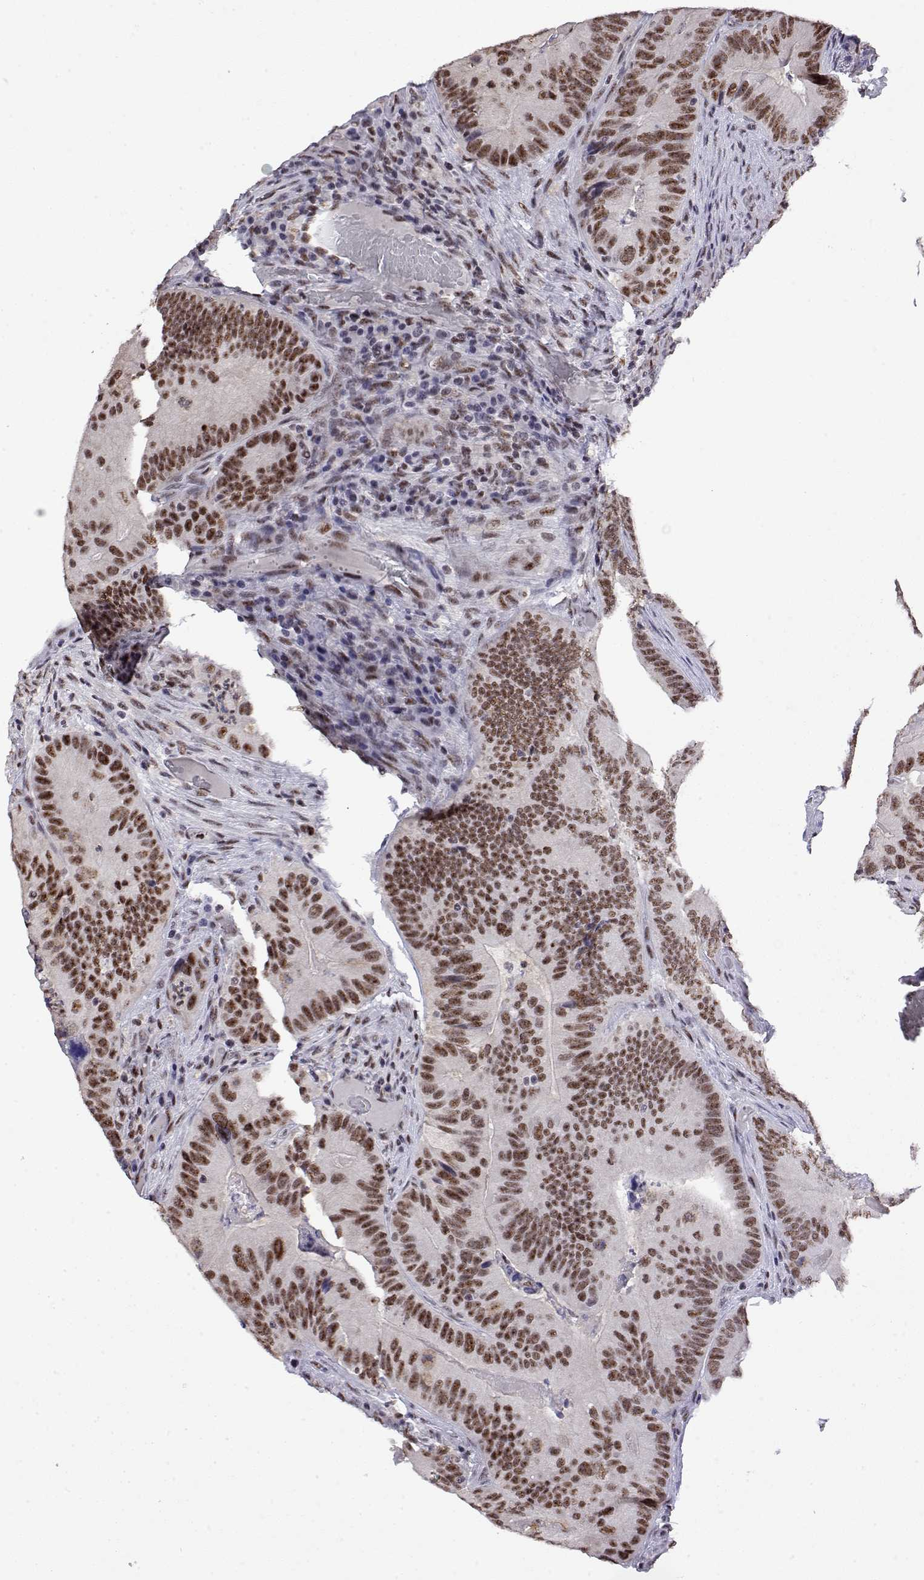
{"staining": {"intensity": "moderate", "quantity": ">75%", "location": "nuclear"}, "tissue": "colorectal cancer", "cell_type": "Tumor cells", "image_type": "cancer", "snomed": [{"axis": "morphology", "description": "Adenocarcinoma, NOS"}, {"axis": "topography", "description": "Colon"}], "caption": "Colorectal cancer (adenocarcinoma) was stained to show a protein in brown. There is medium levels of moderate nuclear positivity in about >75% of tumor cells.", "gene": "POLDIP3", "patient": {"sex": "female", "age": 86}}